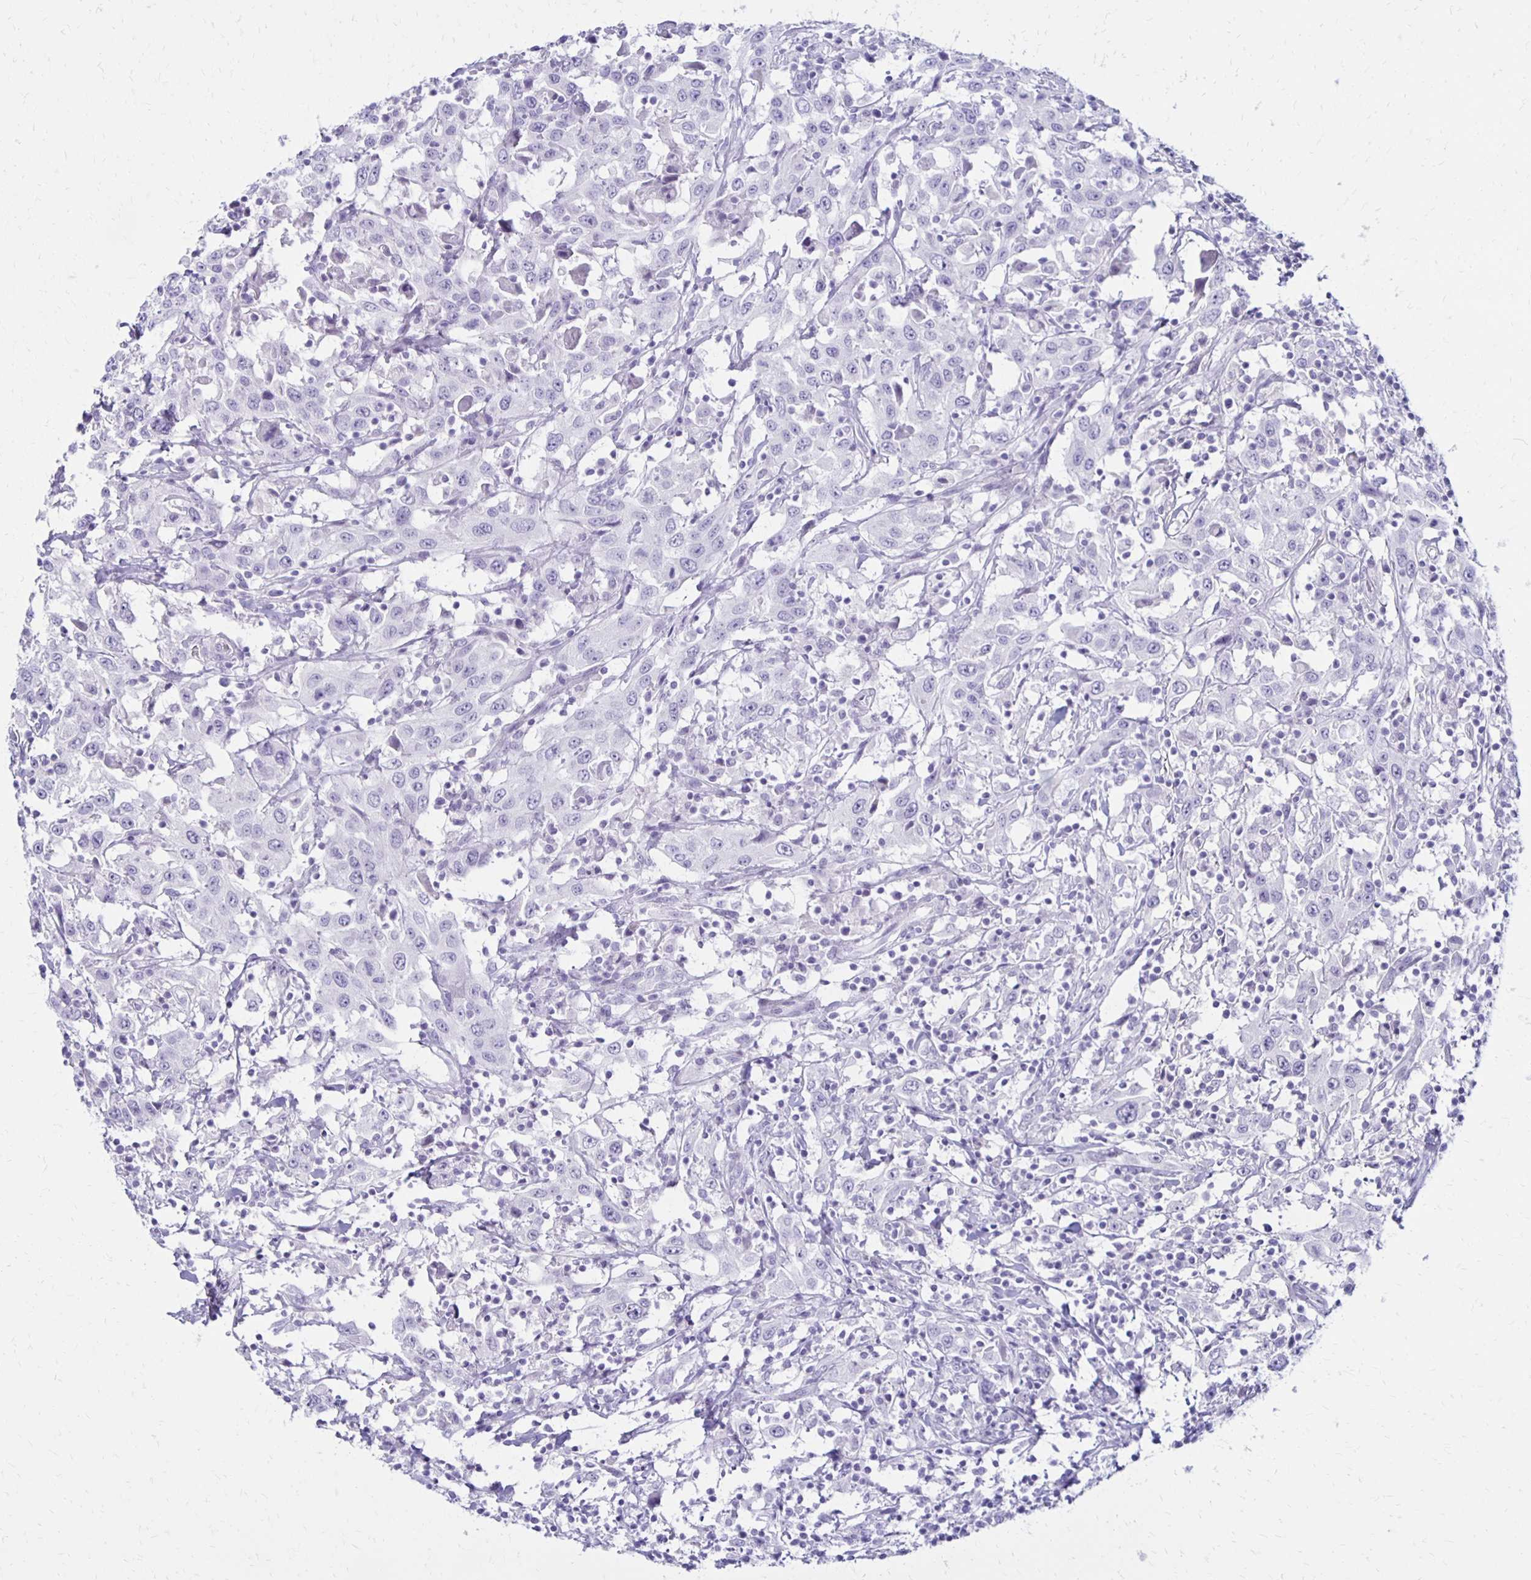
{"staining": {"intensity": "negative", "quantity": "none", "location": "none"}, "tissue": "urothelial cancer", "cell_type": "Tumor cells", "image_type": "cancer", "snomed": [{"axis": "morphology", "description": "Urothelial carcinoma, High grade"}, {"axis": "topography", "description": "Urinary bladder"}], "caption": "Immunohistochemistry image of human urothelial carcinoma (high-grade) stained for a protein (brown), which exhibits no staining in tumor cells. The staining is performed using DAB (3,3'-diaminobenzidine) brown chromogen with nuclei counter-stained in using hematoxylin.", "gene": "RYR1", "patient": {"sex": "male", "age": 61}}